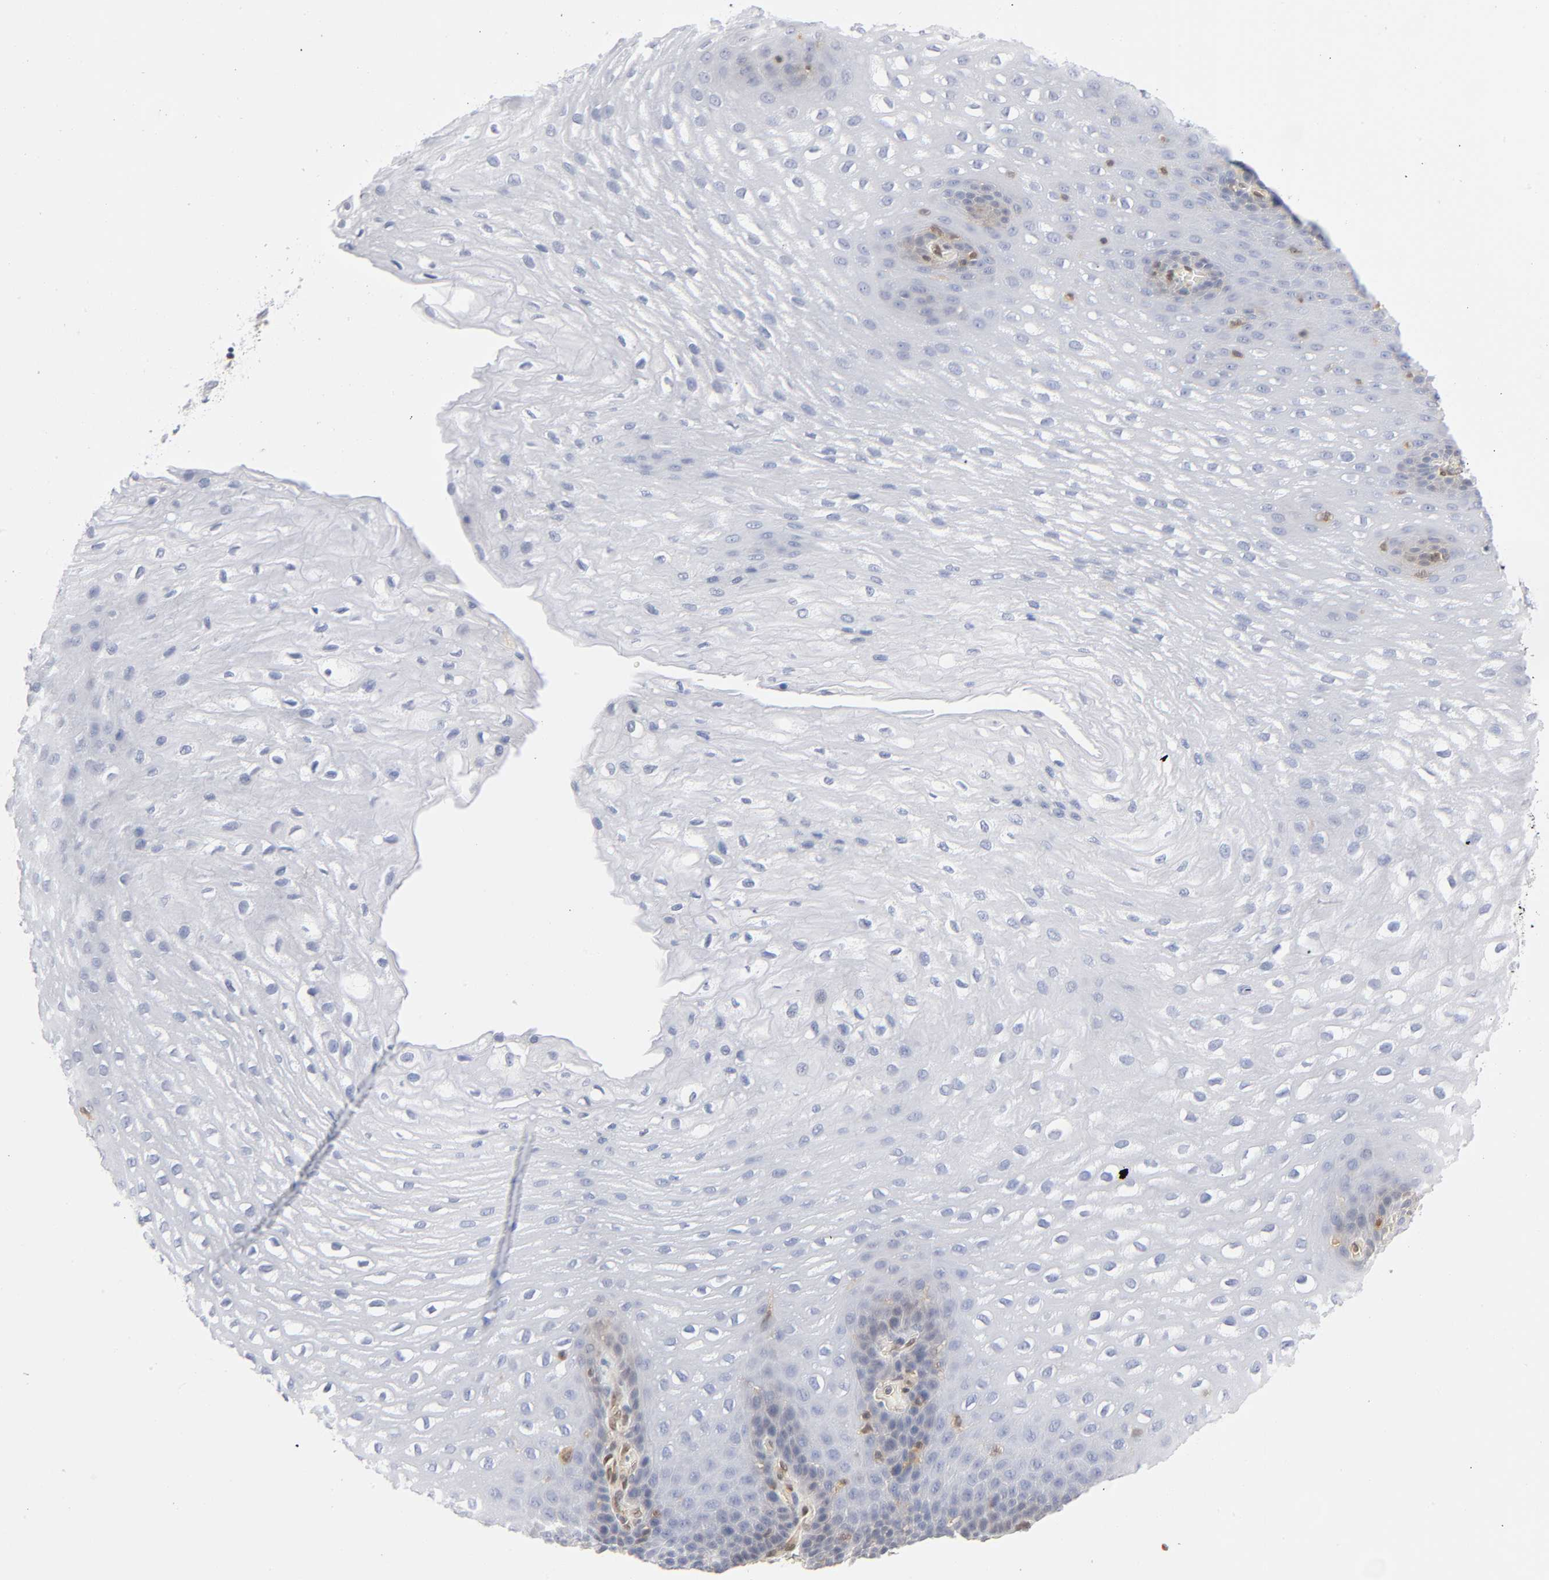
{"staining": {"intensity": "negative", "quantity": "none", "location": "none"}, "tissue": "esophagus", "cell_type": "Squamous epithelial cells", "image_type": "normal", "snomed": [{"axis": "morphology", "description": "Normal tissue, NOS"}, {"axis": "topography", "description": "Esophagus"}], "caption": "High magnification brightfield microscopy of unremarkable esophagus stained with DAB (3,3'-diaminobenzidine) (brown) and counterstained with hematoxylin (blue): squamous epithelial cells show no significant positivity.", "gene": "DFFB", "patient": {"sex": "male", "age": 48}}